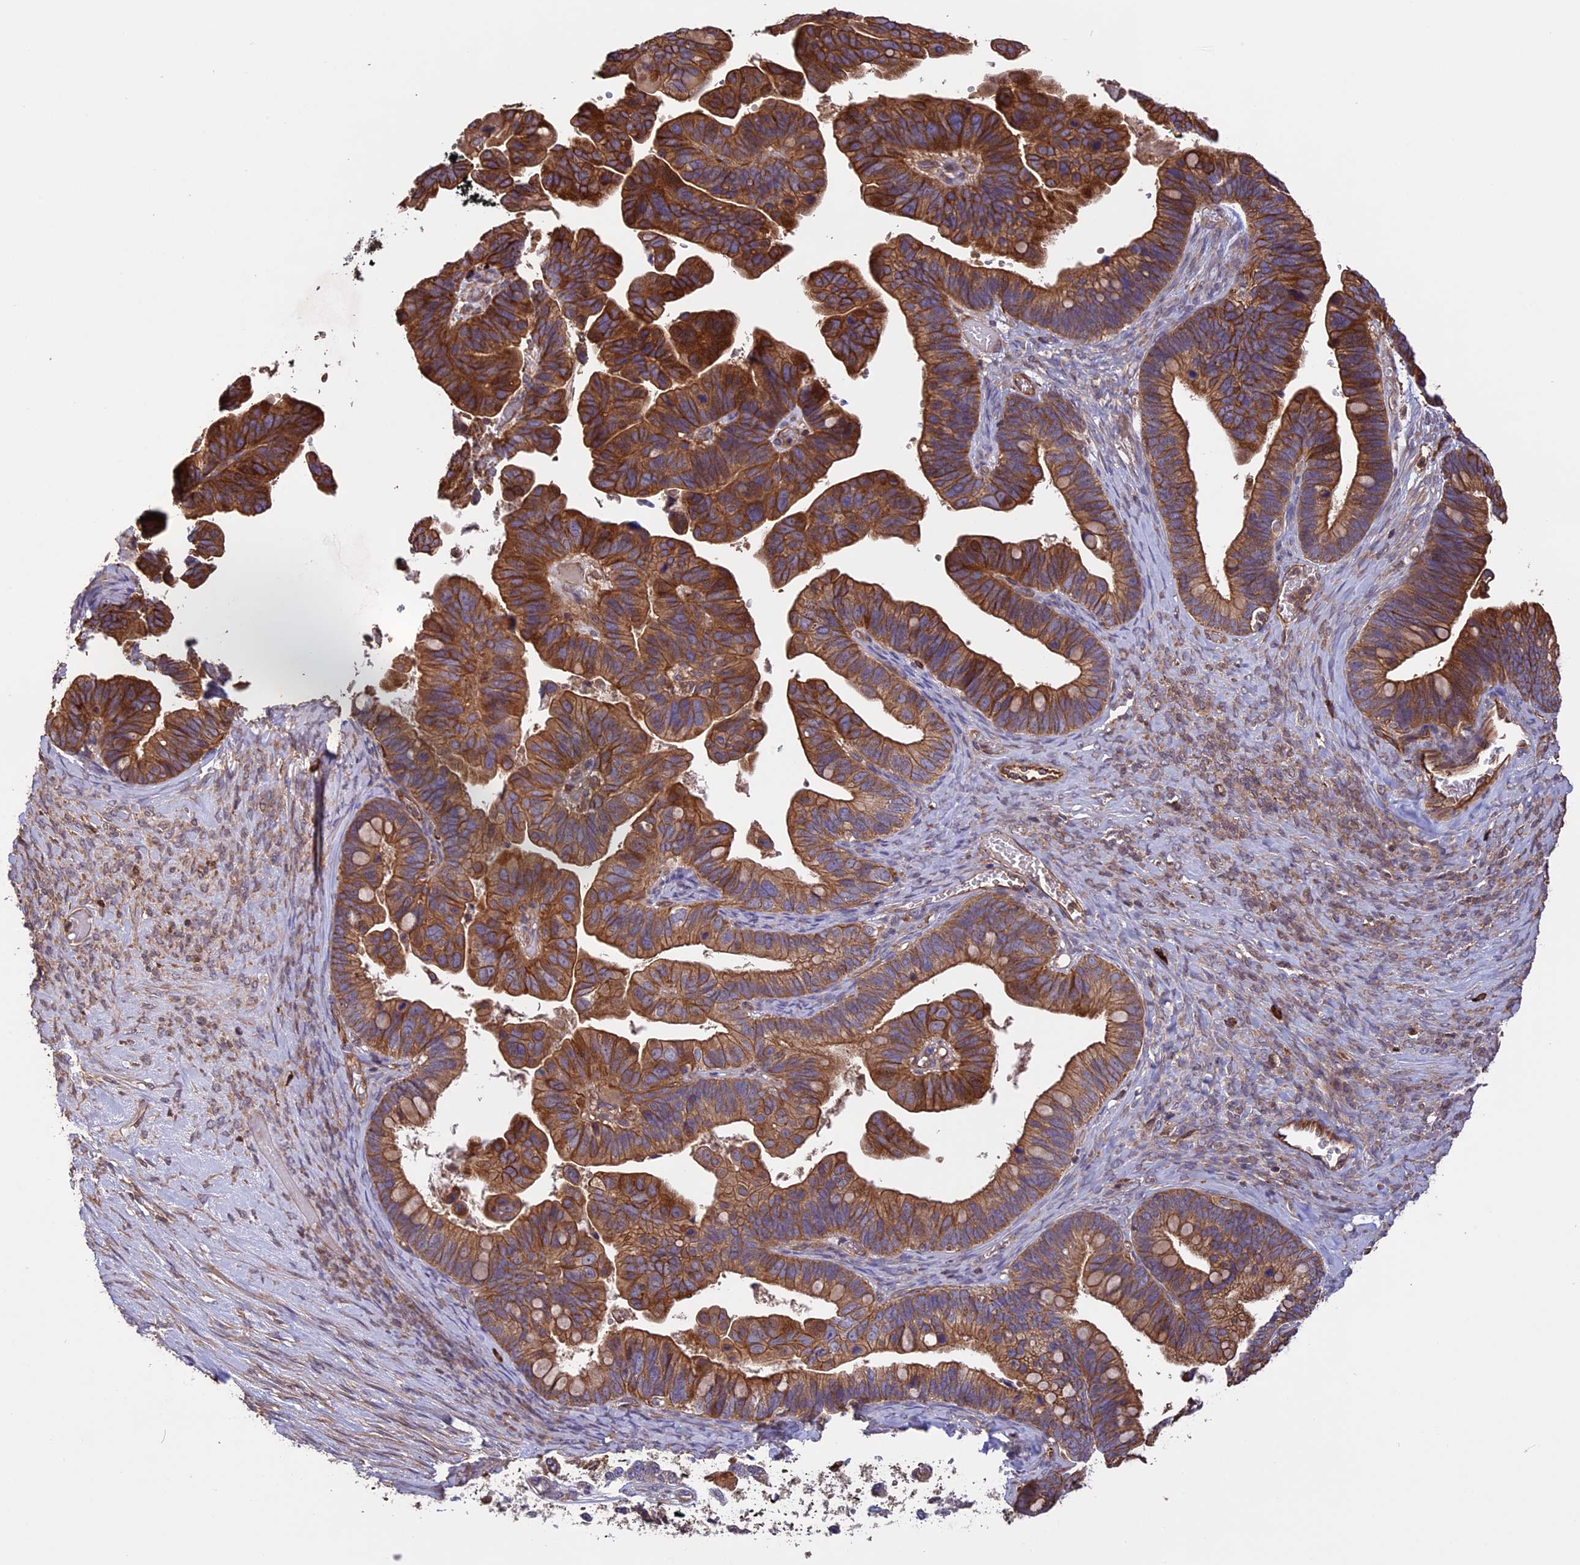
{"staining": {"intensity": "strong", "quantity": ">75%", "location": "cytoplasmic/membranous"}, "tissue": "ovarian cancer", "cell_type": "Tumor cells", "image_type": "cancer", "snomed": [{"axis": "morphology", "description": "Cystadenocarcinoma, serous, NOS"}, {"axis": "topography", "description": "Ovary"}], "caption": "DAB (3,3'-diaminobenzidine) immunohistochemical staining of serous cystadenocarcinoma (ovarian) demonstrates strong cytoplasmic/membranous protein staining in about >75% of tumor cells.", "gene": "GAS8", "patient": {"sex": "female", "age": 56}}